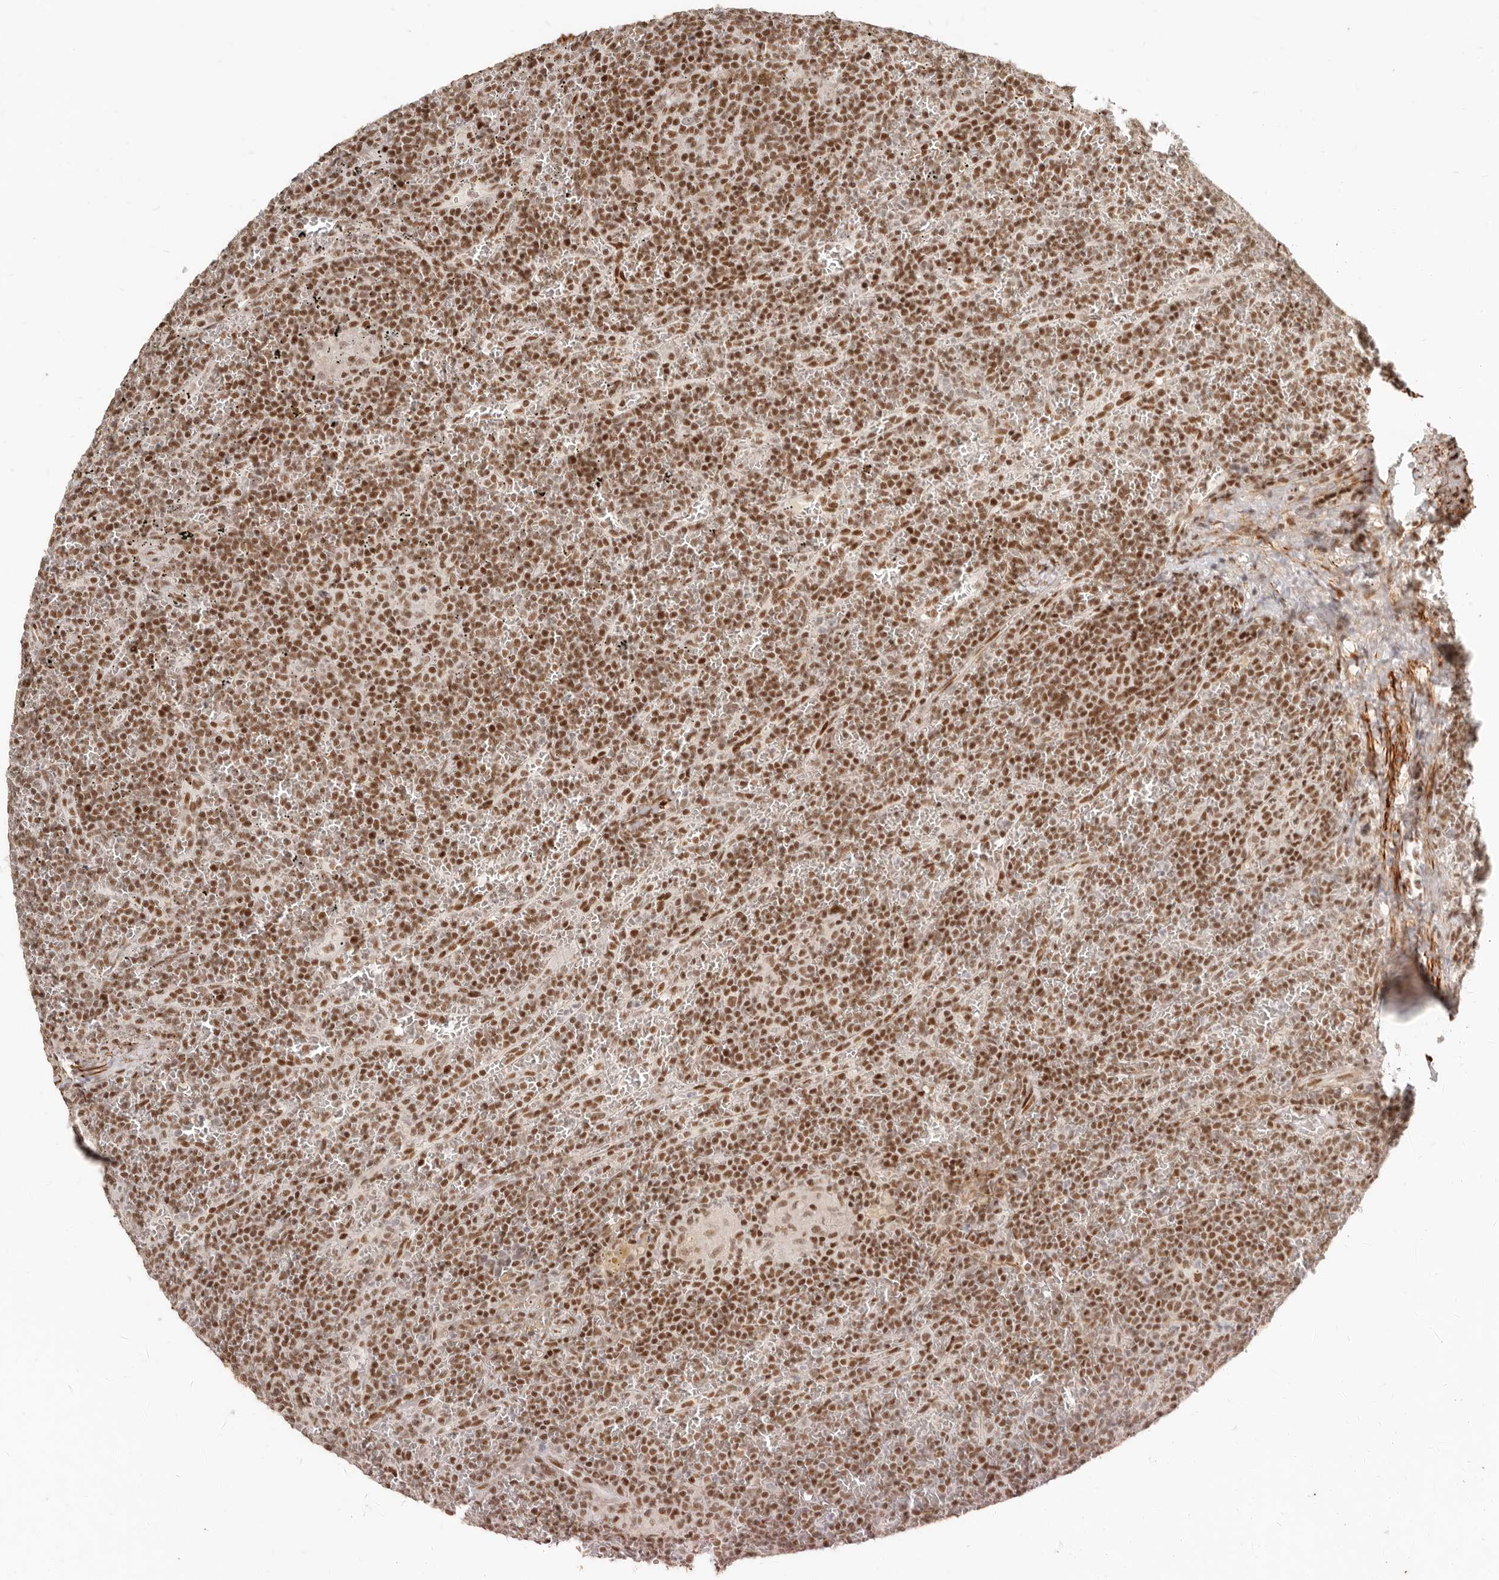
{"staining": {"intensity": "moderate", "quantity": ">75%", "location": "nuclear"}, "tissue": "lymphoma", "cell_type": "Tumor cells", "image_type": "cancer", "snomed": [{"axis": "morphology", "description": "Malignant lymphoma, non-Hodgkin's type, Low grade"}, {"axis": "topography", "description": "Spleen"}], "caption": "Immunohistochemical staining of human lymphoma demonstrates medium levels of moderate nuclear protein staining in about >75% of tumor cells.", "gene": "GABPA", "patient": {"sex": "female", "age": 19}}